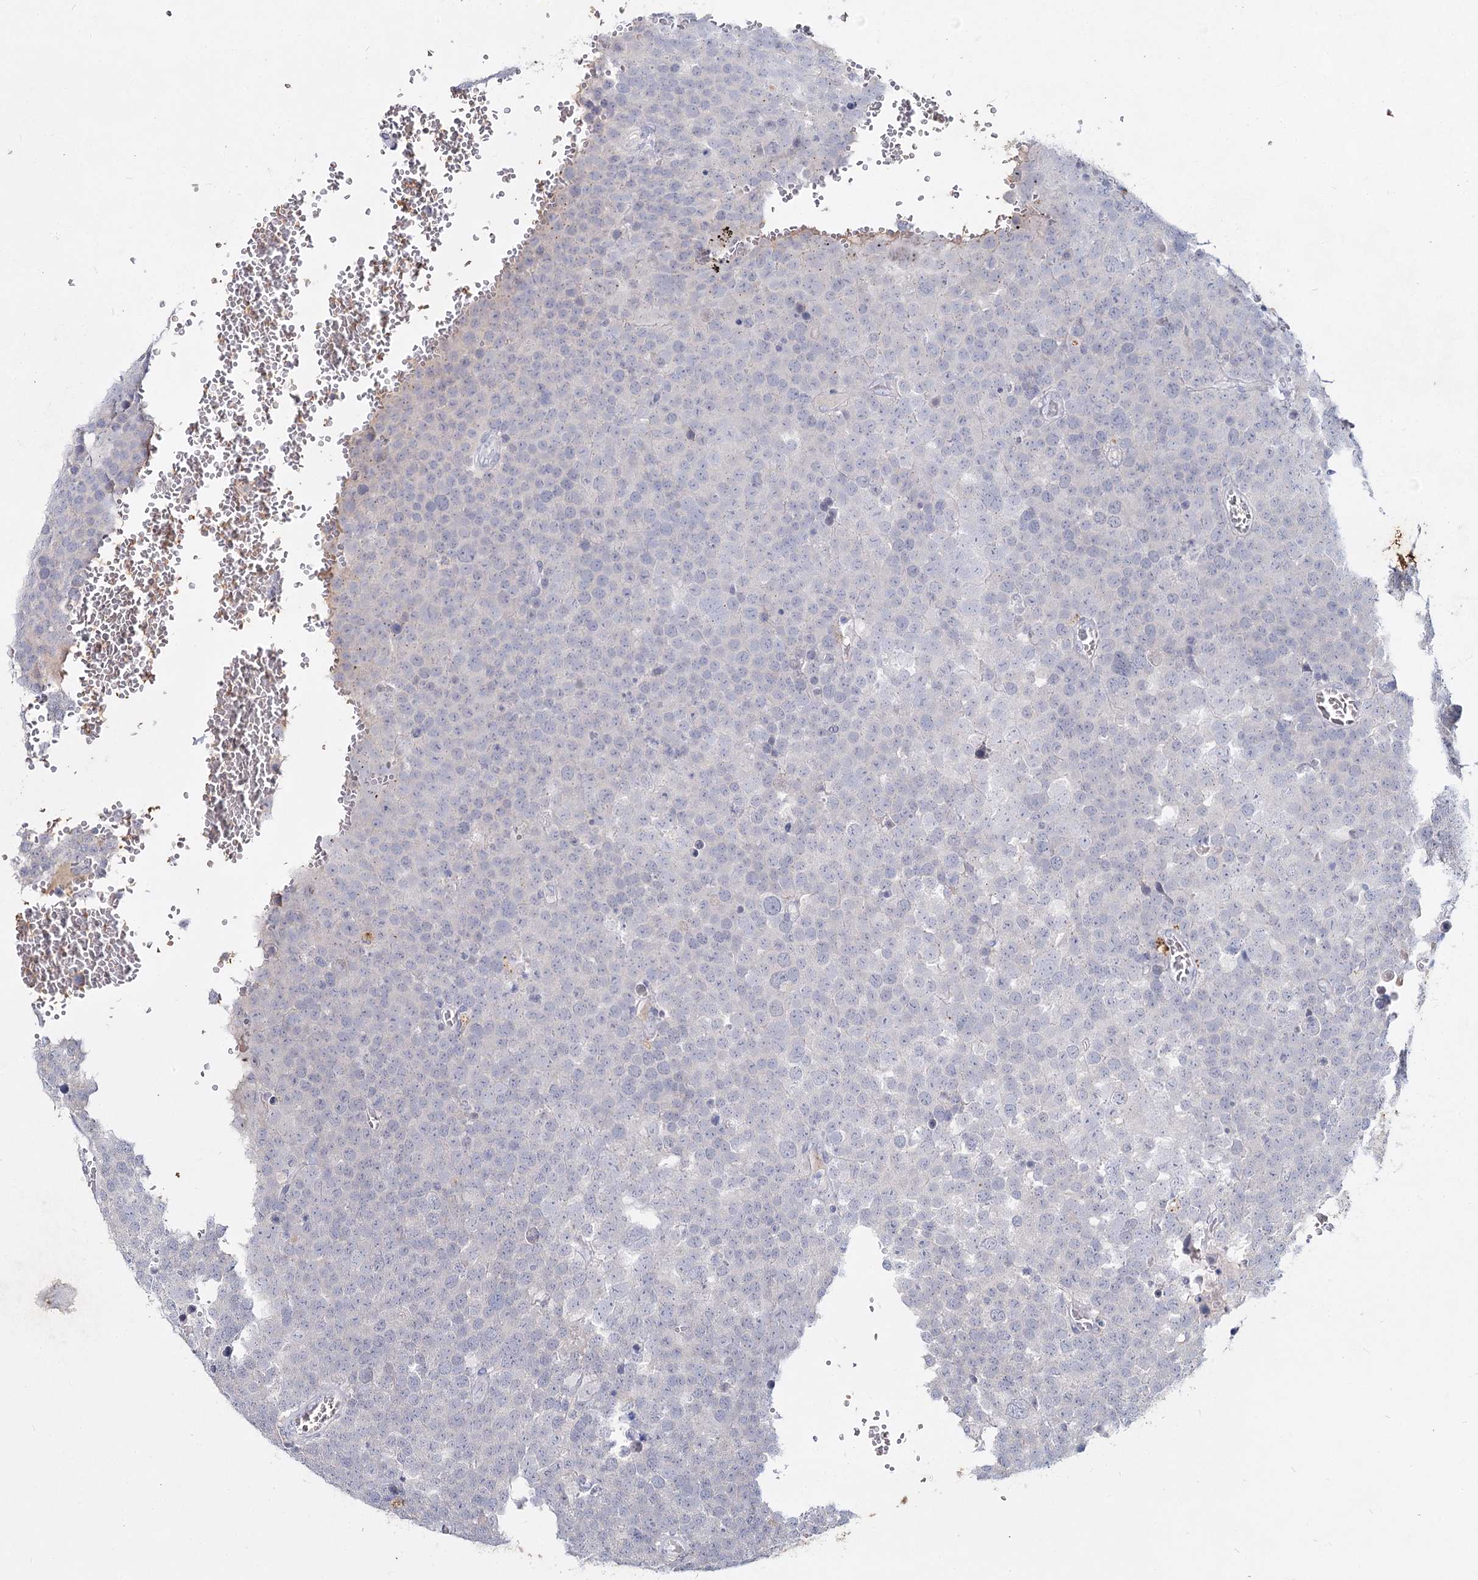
{"staining": {"intensity": "negative", "quantity": "none", "location": "none"}, "tissue": "testis cancer", "cell_type": "Tumor cells", "image_type": "cancer", "snomed": [{"axis": "morphology", "description": "Seminoma, NOS"}, {"axis": "topography", "description": "Testis"}], "caption": "Tumor cells are negative for protein expression in human testis cancer (seminoma).", "gene": "CCDC73", "patient": {"sex": "male", "age": 71}}